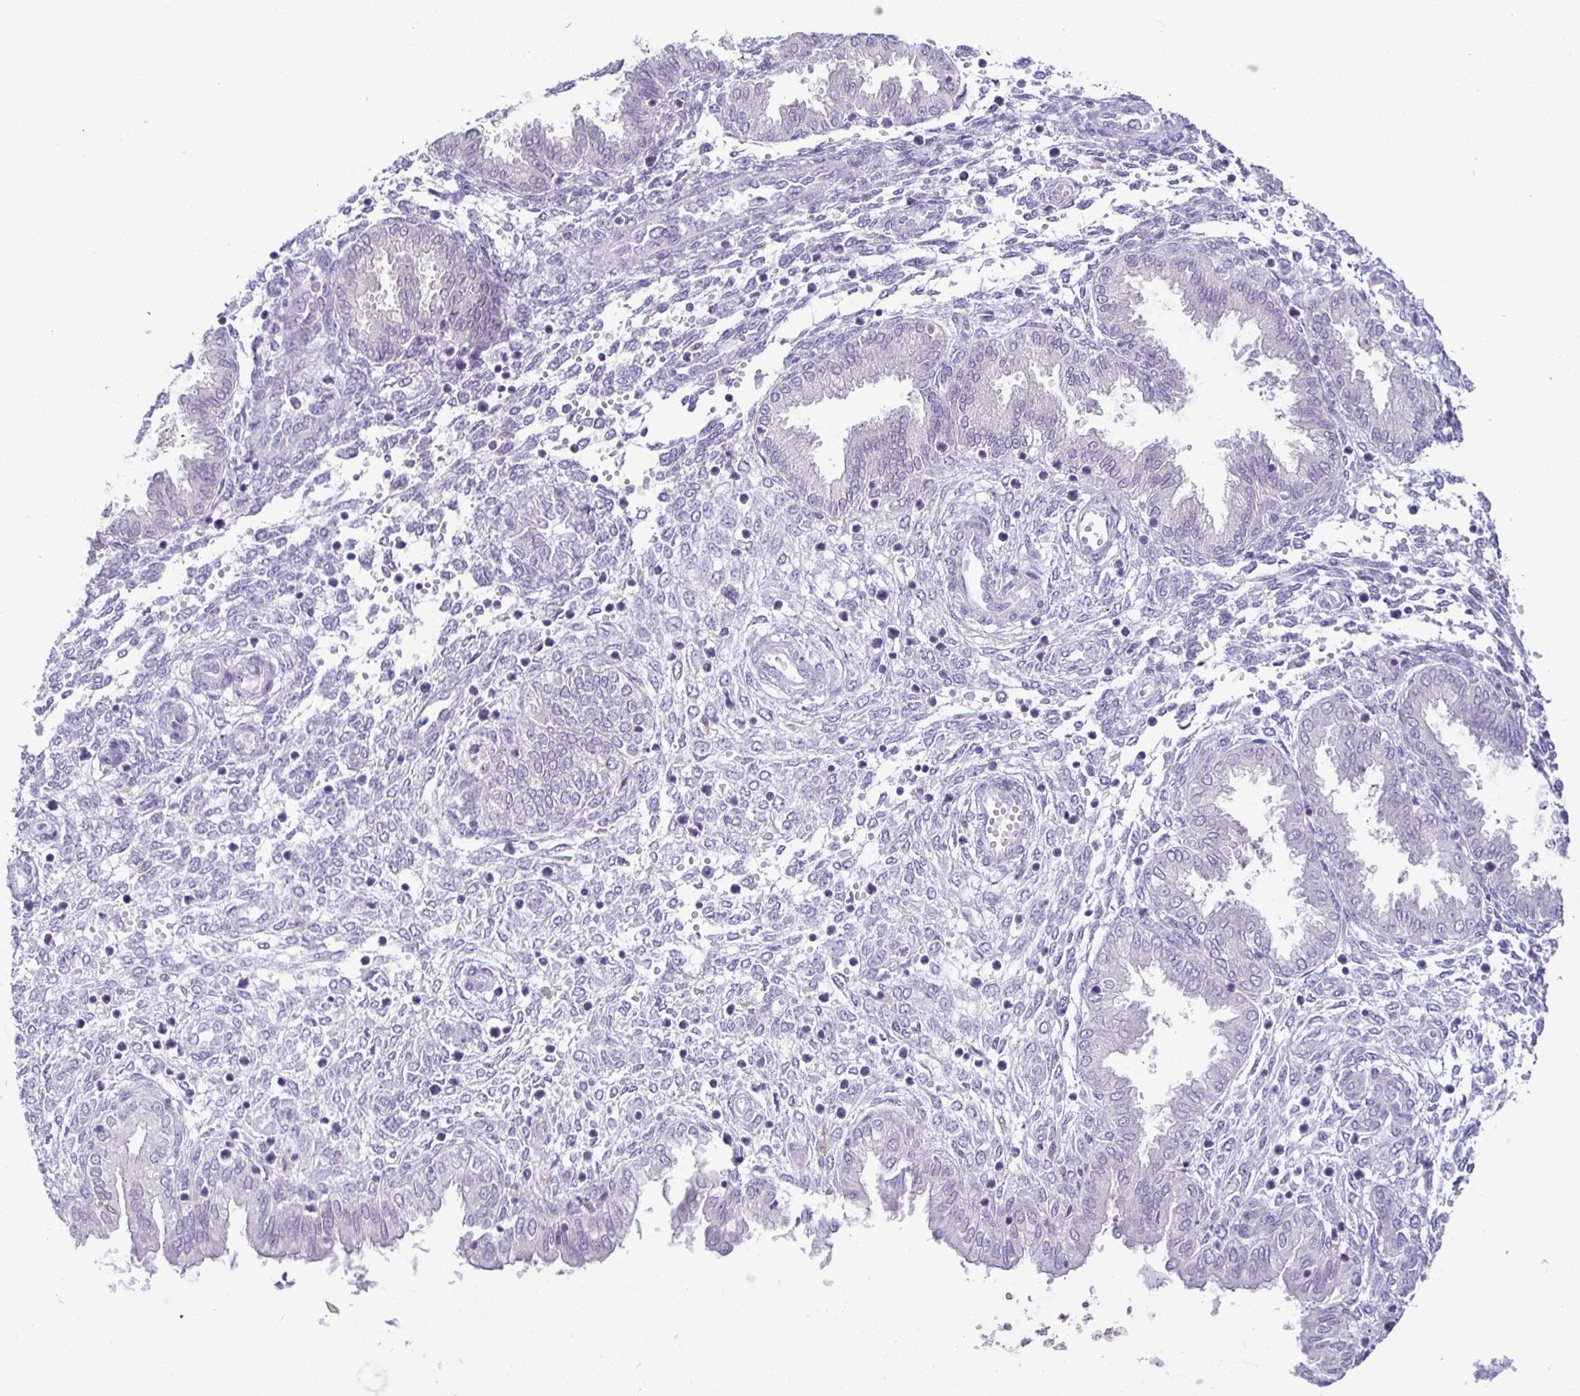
{"staining": {"intensity": "negative", "quantity": "none", "location": "none"}, "tissue": "endometrium", "cell_type": "Cells in endometrial stroma", "image_type": "normal", "snomed": [{"axis": "morphology", "description": "Normal tissue, NOS"}, {"axis": "topography", "description": "Endometrium"}], "caption": "The histopathology image exhibits no staining of cells in endometrial stroma in benign endometrium.", "gene": "SIRPA", "patient": {"sex": "female", "age": 33}}